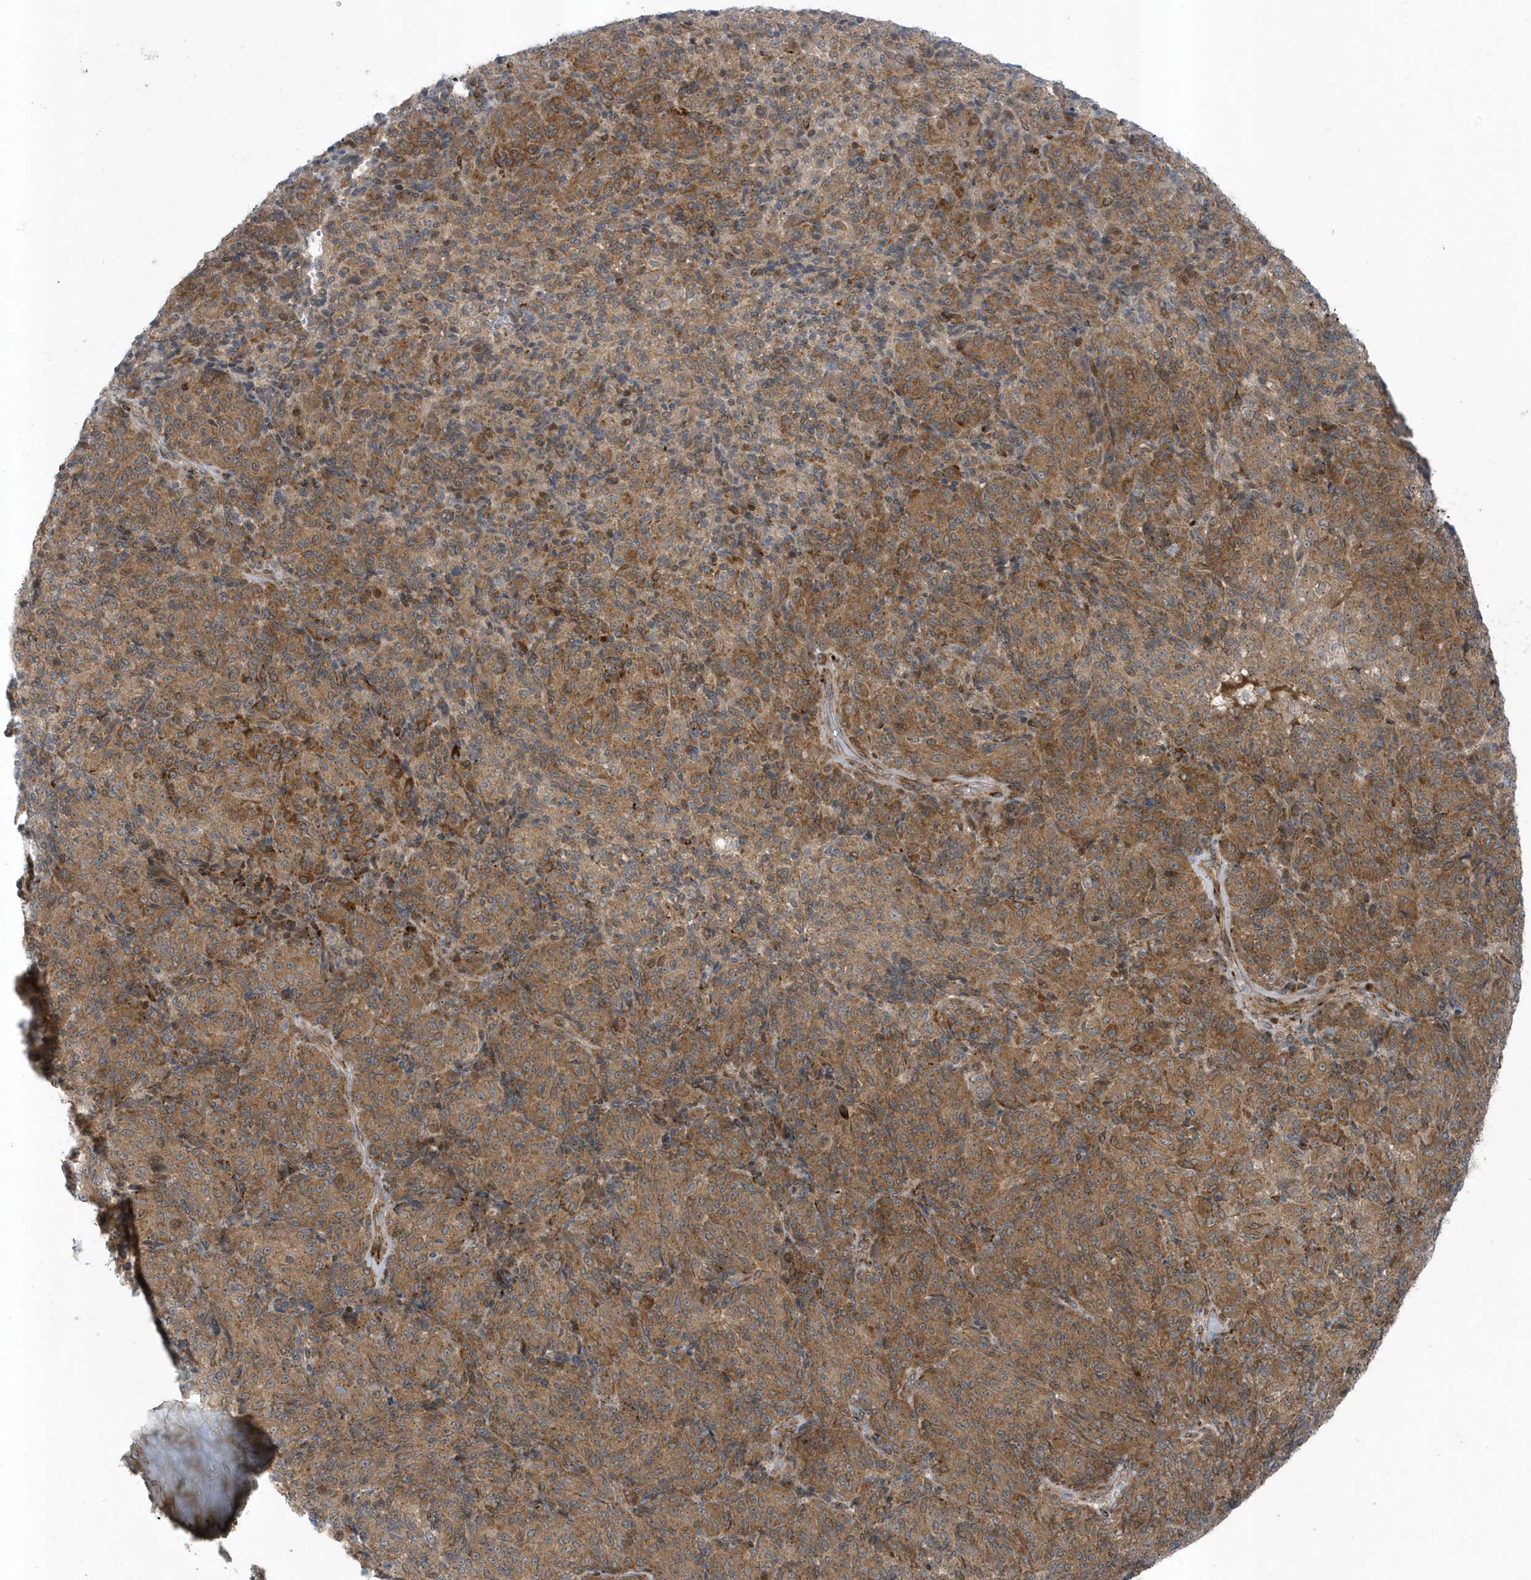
{"staining": {"intensity": "moderate", "quantity": ">75%", "location": "cytoplasmic/membranous"}, "tissue": "melanoma", "cell_type": "Tumor cells", "image_type": "cancer", "snomed": [{"axis": "morphology", "description": "Malignant melanoma, Metastatic site"}, {"axis": "topography", "description": "Brain"}], "caption": "Human melanoma stained for a protein (brown) exhibits moderate cytoplasmic/membranous positive expression in approximately >75% of tumor cells.", "gene": "FAM98A", "patient": {"sex": "female", "age": 56}}